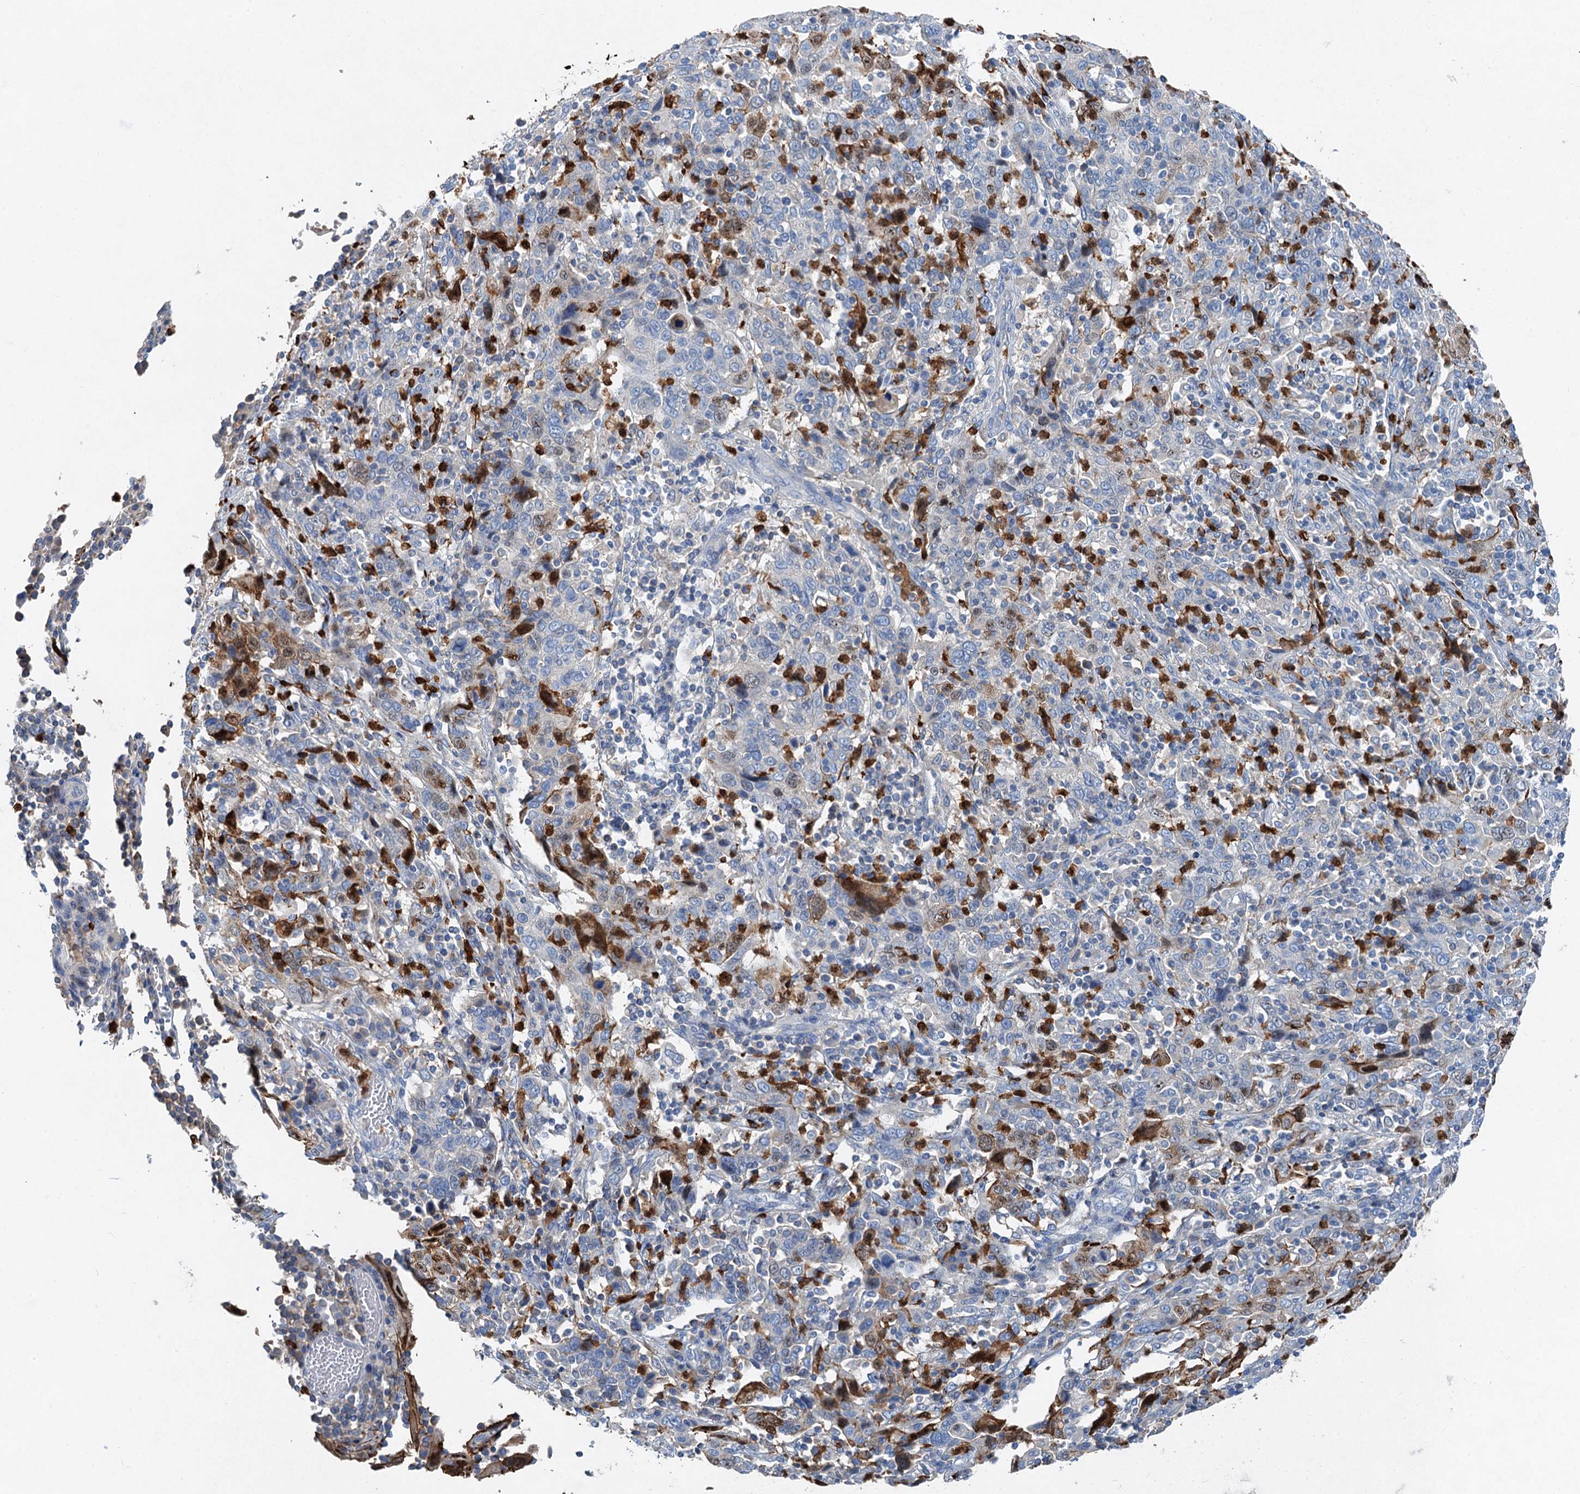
{"staining": {"intensity": "negative", "quantity": "none", "location": "none"}, "tissue": "cervical cancer", "cell_type": "Tumor cells", "image_type": "cancer", "snomed": [{"axis": "morphology", "description": "Squamous cell carcinoma, NOS"}, {"axis": "topography", "description": "Cervix"}], "caption": "Immunohistochemistry of squamous cell carcinoma (cervical) displays no staining in tumor cells.", "gene": "OTOA", "patient": {"sex": "female", "age": 46}}